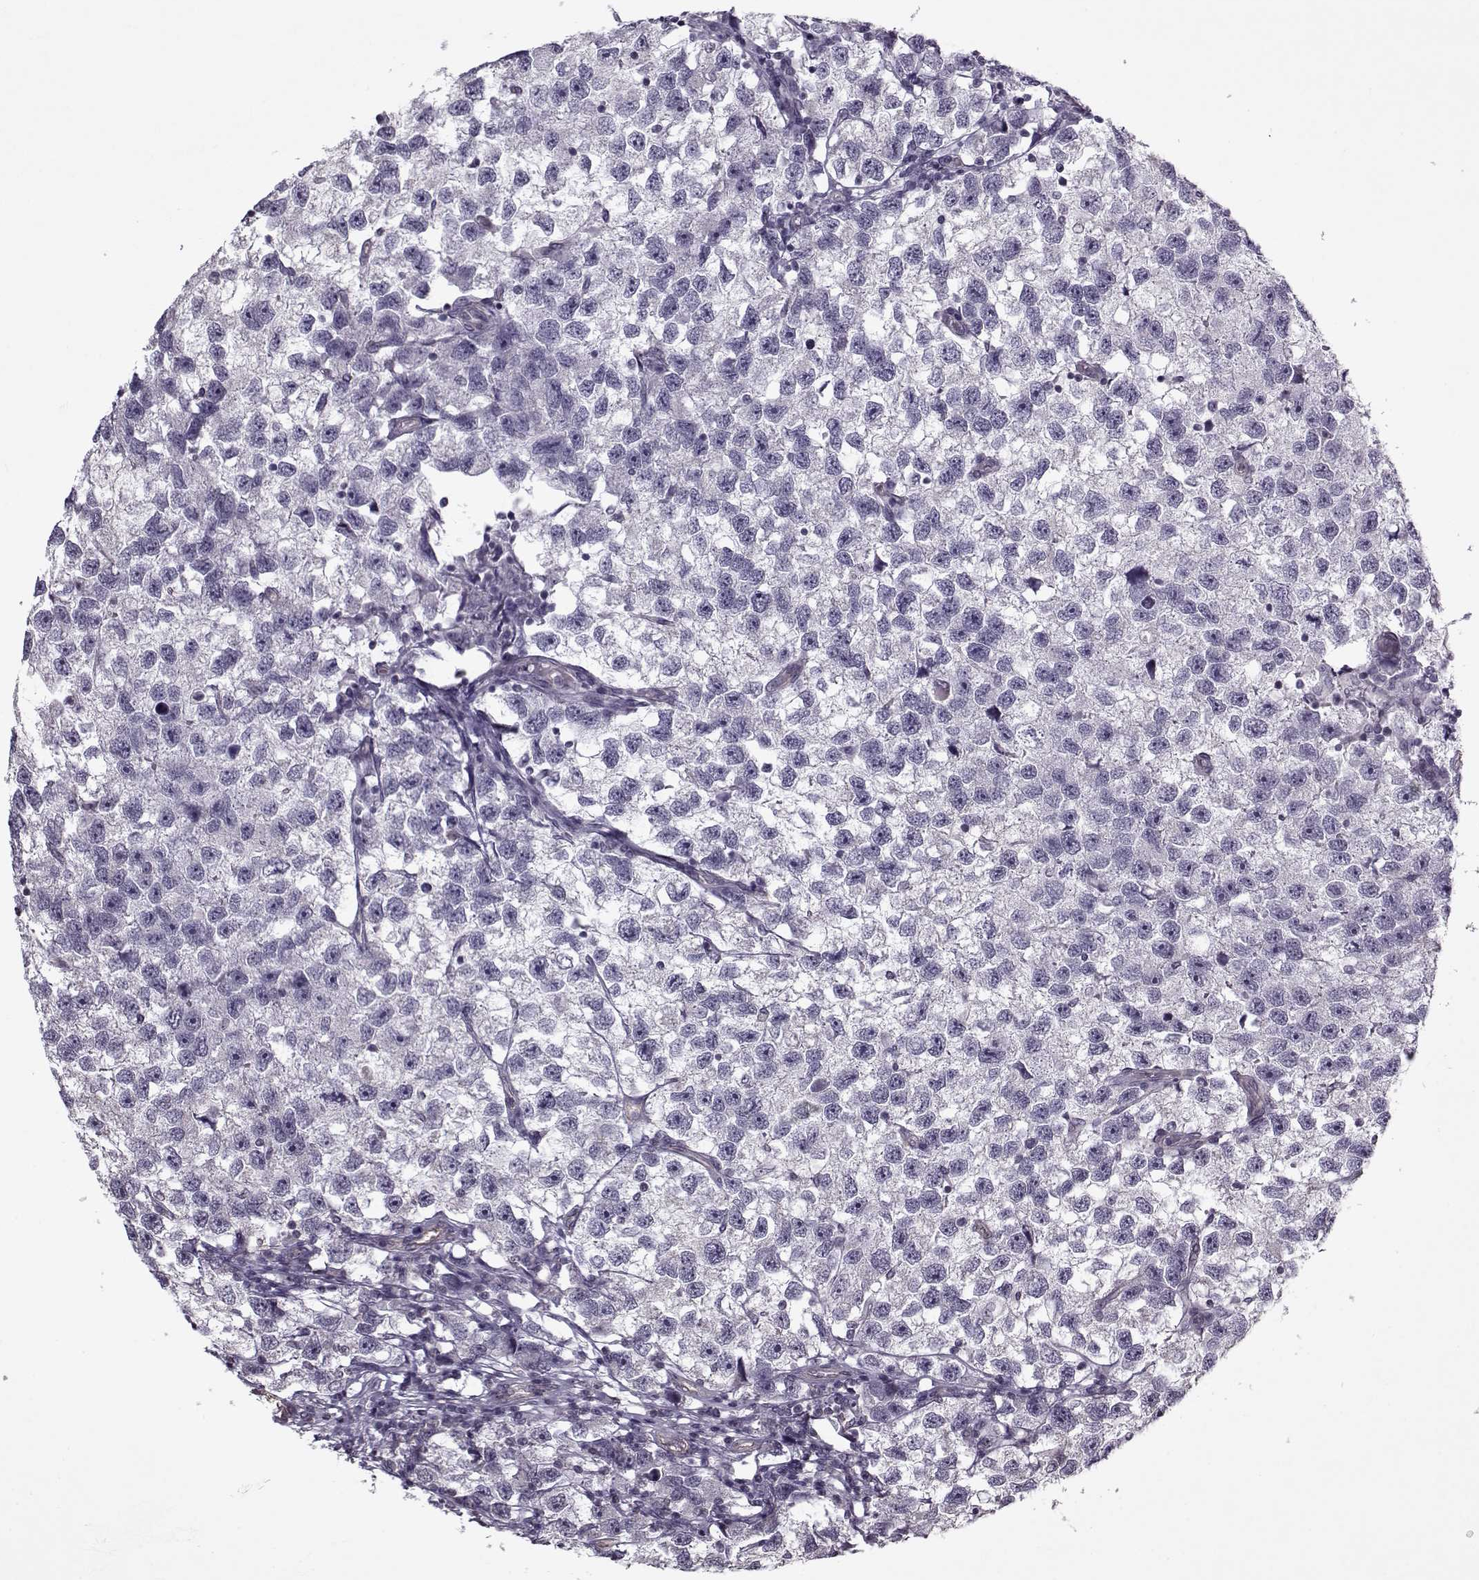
{"staining": {"intensity": "negative", "quantity": "none", "location": "none"}, "tissue": "testis cancer", "cell_type": "Tumor cells", "image_type": "cancer", "snomed": [{"axis": "morphology", "description": "Seminoma, NOS"}, {"axis": "topography", "description": "Testis"}], "caption": "IHC micrograph of neoplastic tissue: human testis cancer (seminoma) stained with DAB demonstrates no significant protein positivity in tumor cells. (DAB immunohistochemistry (IHC), high magnification).", "gene": "KRT9", "patient": {"sex": "male", "age": 26}}